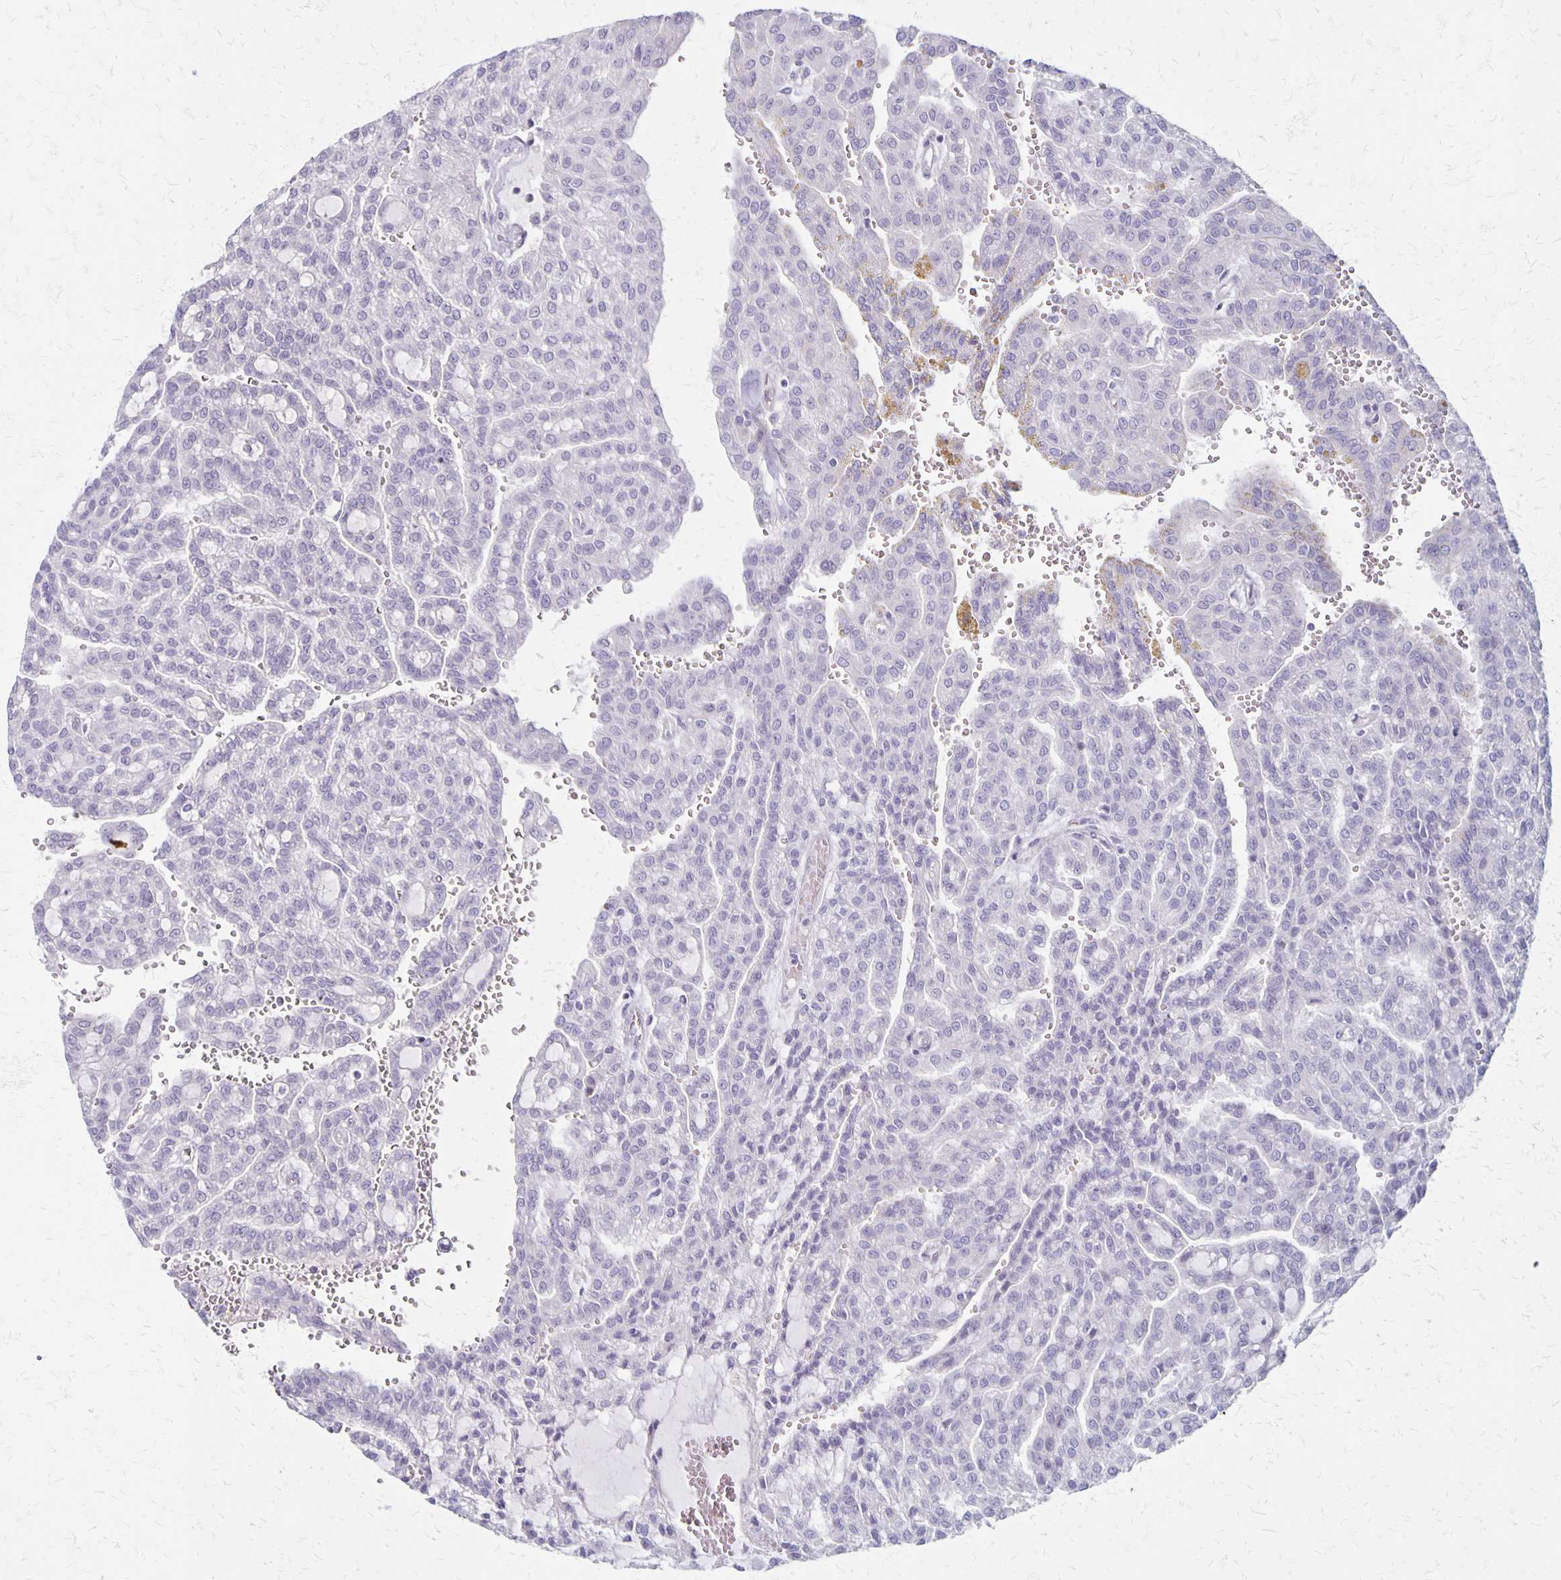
{"staining": {"intensity": "negative", "quantity": "none", "location": "none"}, "tissue": "renal cancer", "cell_type": "Tumor cells", "image_type": "cancer", "snomed": [{"axis": "morphology", "description": "Adenocarcinoma, NOS"}, {"axis": "topography", "description": "Kidney"}], "caption": "High power microscopy histopathology image of an immunohistochemistry micrograph of renal cancer (adenocarcinoma), revealing no significant positivity in tumor cells.", "gene": "HOMER1", "patient": {"sex": "male", "age": 63}}